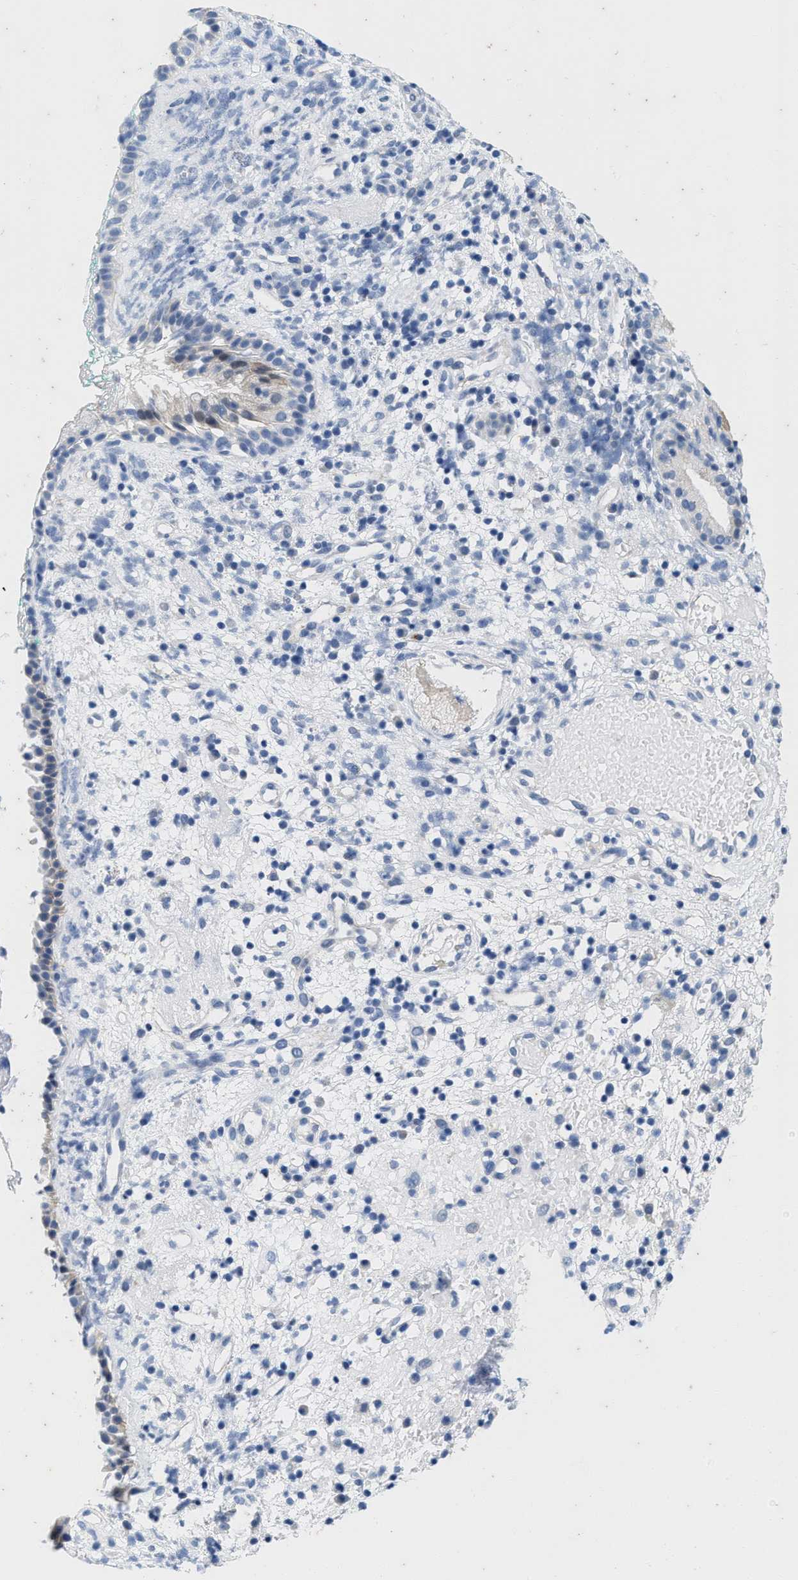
{"staining": {"intensity": "negative", "quantity": "none", "location": "none"}, "tissue": "nasopharynx", "cell_type": "Respiratory epithelial cells", "image_type": "normal", "snomed": [{"axis": "morphology", "description": "Normal tissue, NOS"}, {"axis": "morphology", "description": "Basal cell carcinoma"}, {"axis": "topography", "description": "Cartilage tissue"}, {"axis": "topography", "description": "Nasopharynx"}, {"axis": "topography", "description": "Oral tissue"}], "caption": "Immunohistochemistry (IHC) micrograph of unremarkable nasopharynx: nasopharynx stained with DAB (3,3'-diaminobenzidine) displays no significant protein staining in respiratory epithelial cells.", "gene": "ABCB11", "patient": {"sex": "female", "age": 77}}